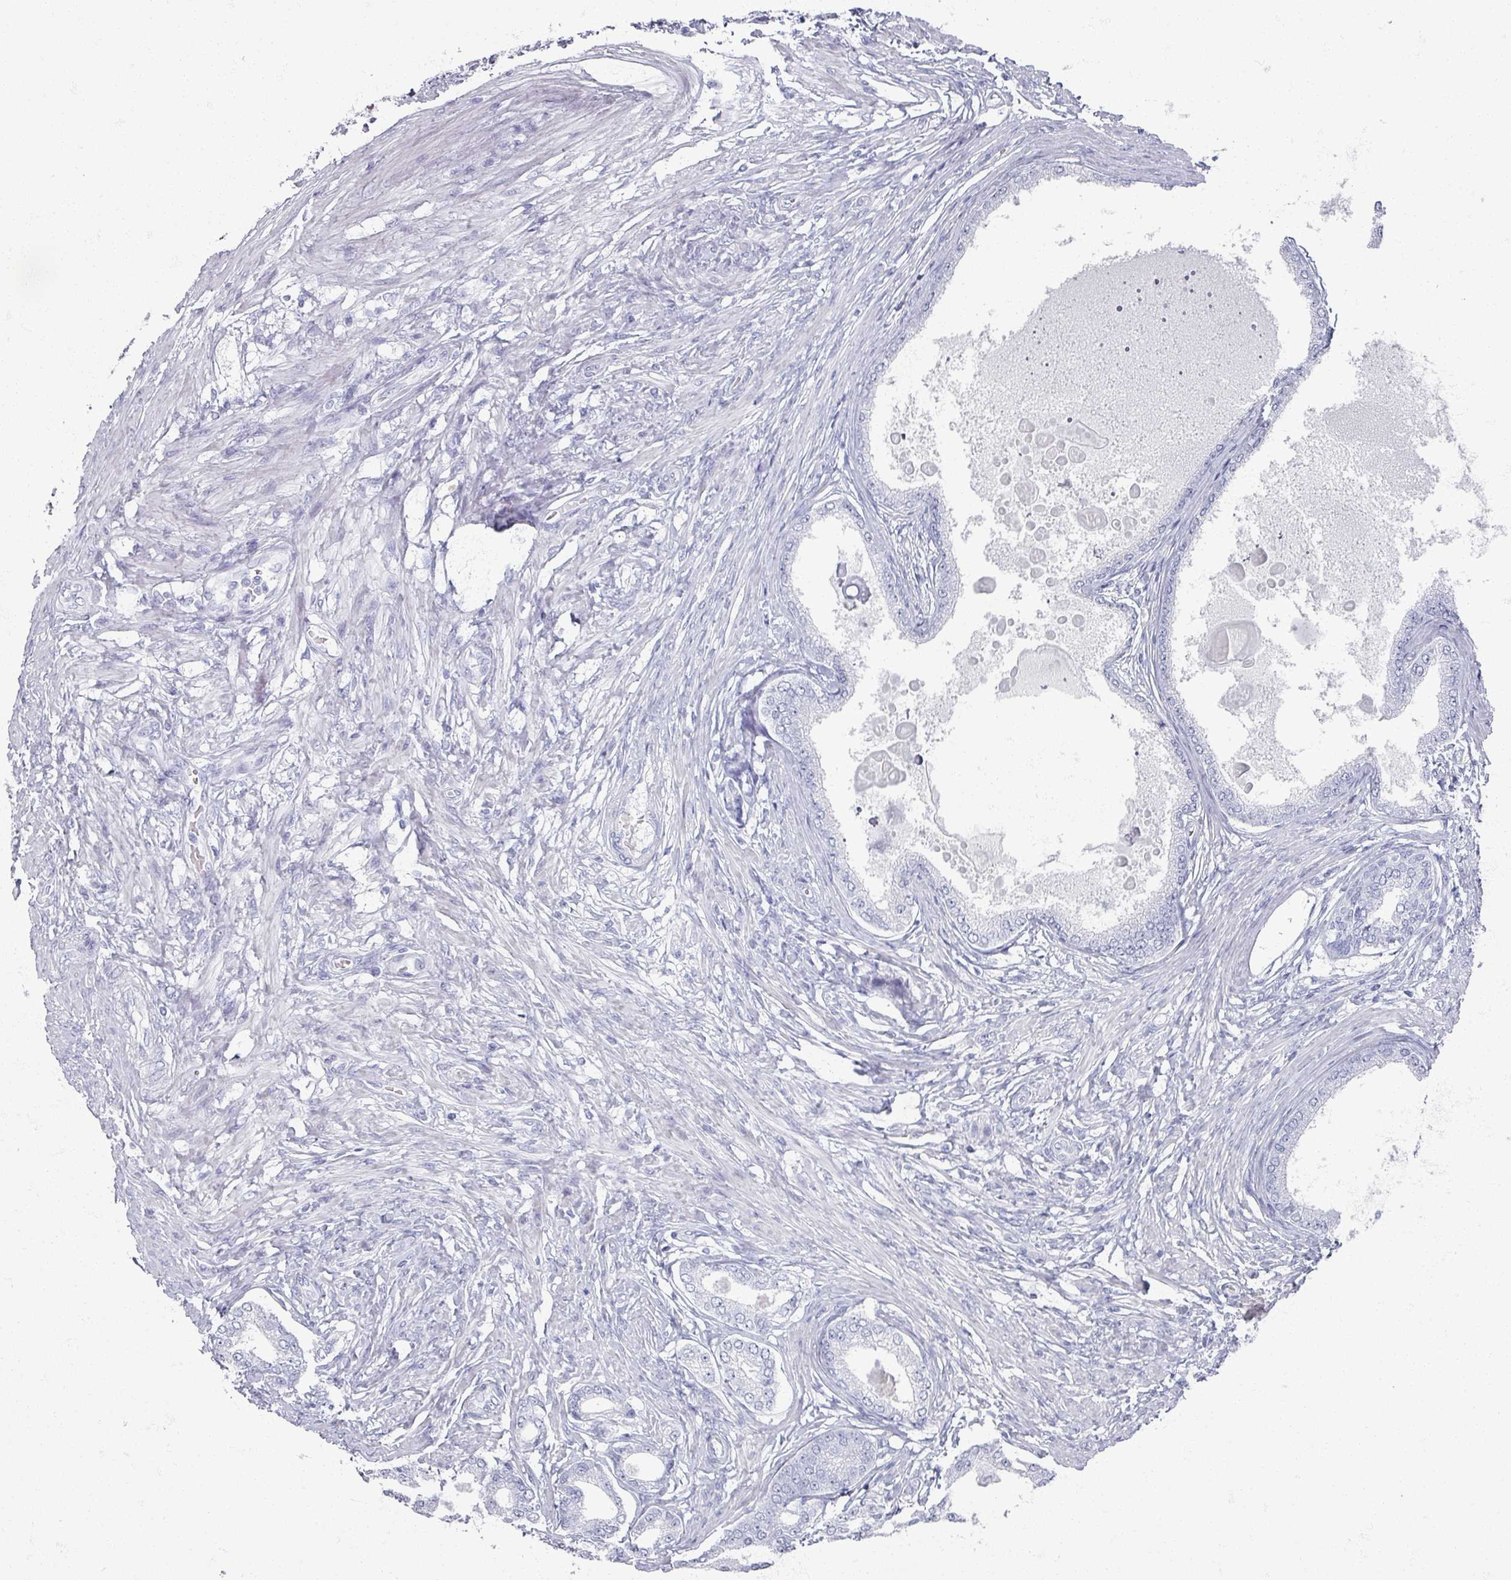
{"staining": {"intensity": "negative", "quantity": "none", "location": "none"}, "tissue": "prostate cancer", "cell_type": "Tumor cells", "image_type": "cancer", "snomed": [{"axis": "morphology", "description": "Adenocarcinoma, High grade"}, {"axis": "topography", "description": "Prostate"}], "caption": "Tumor cells show no significant protein positivity in prostate cancer (high-grade adenocarcinoma).", "gene": "OMG", "patient": {"sex": "male", "age": 69}}